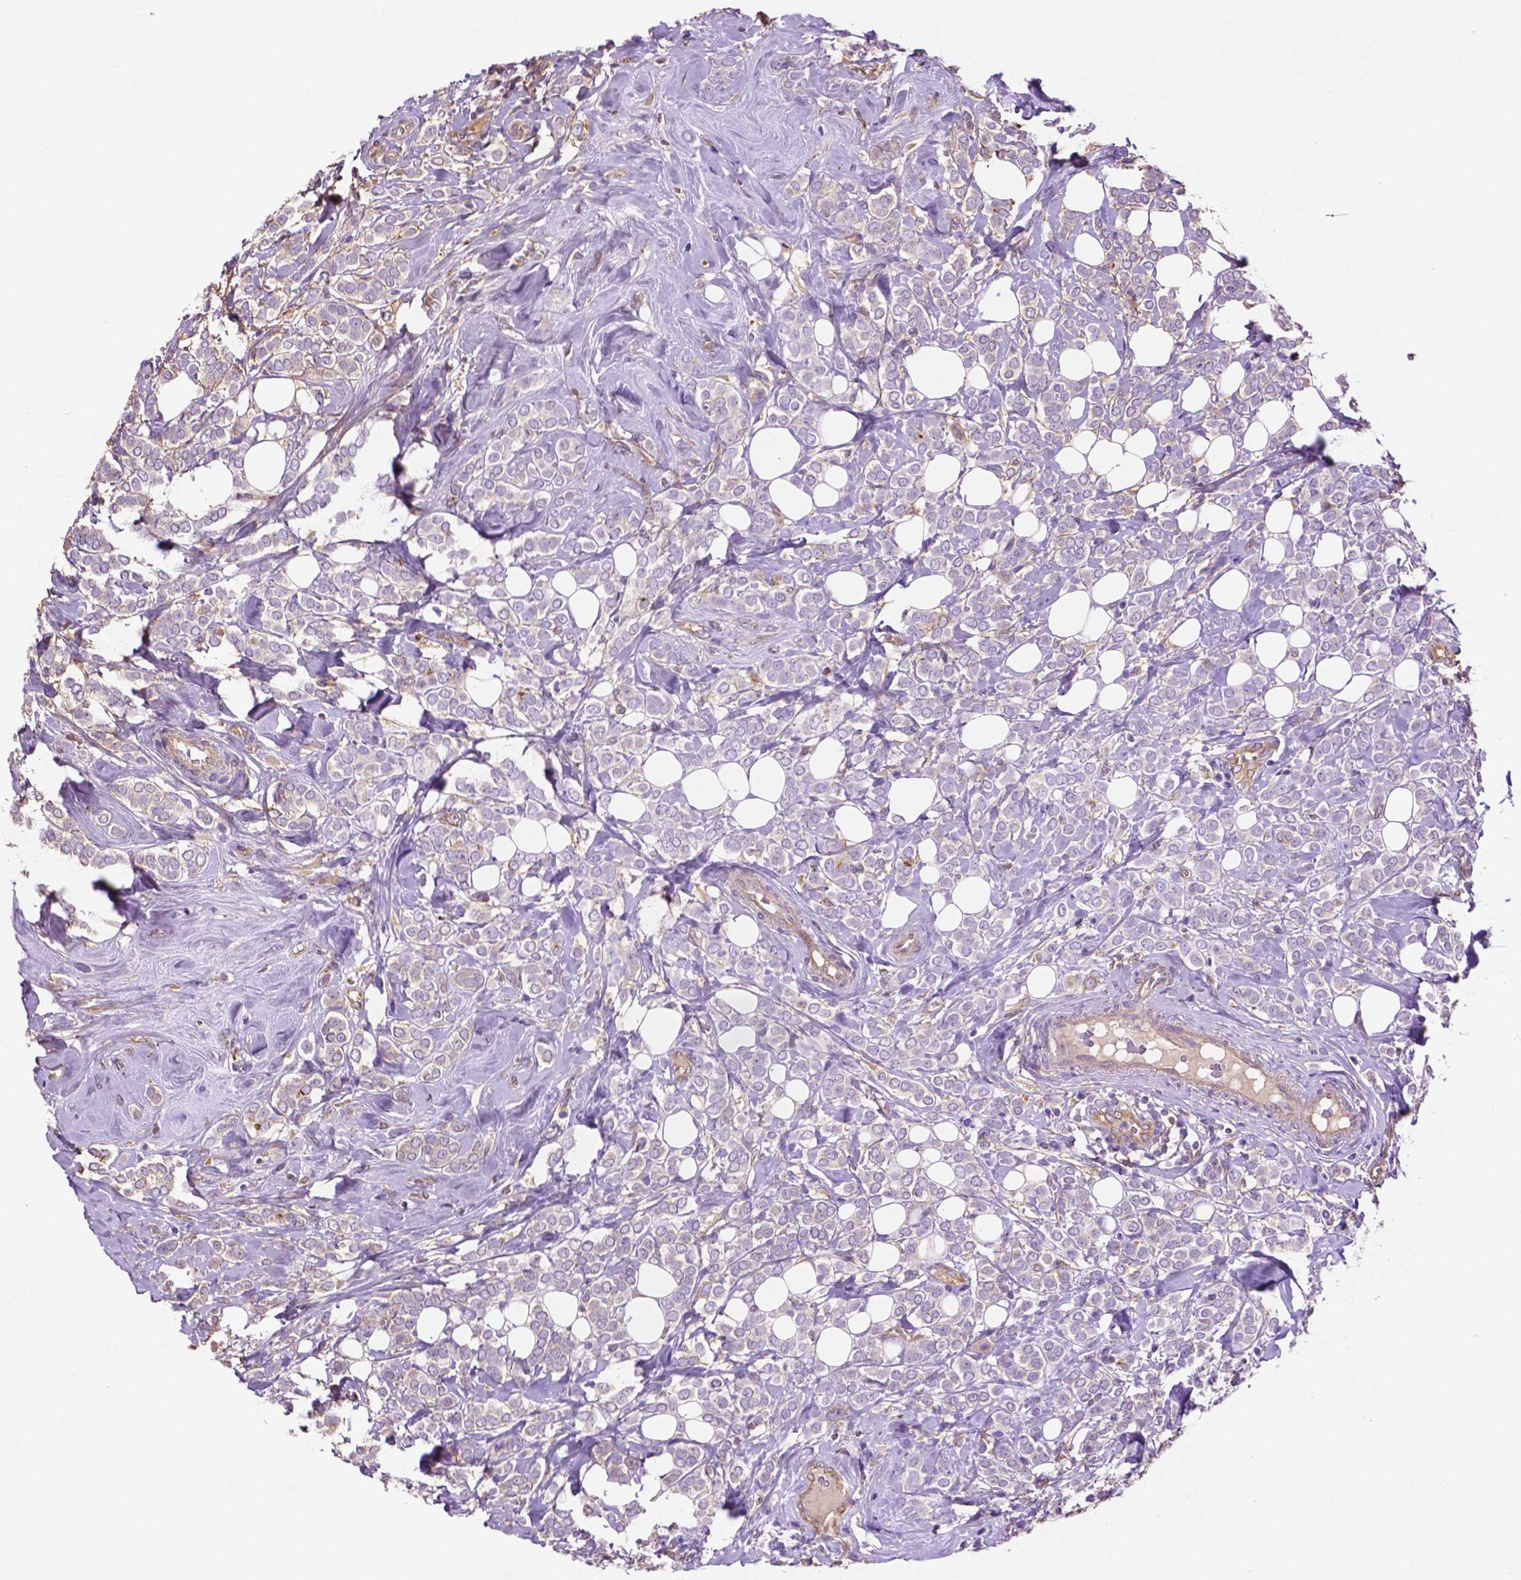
{"staining": {"intensity": "negative", "quantity": "none", "location": "none"}, "tissue": "breast cancer", "cell_type": "Tumor cells", "image_type": "cancer", "snomed": [{"axis": "morphology", "description": "Lobular carcinoma"}, {"axis": "topography", "description": "Breast"}], "caption": "DAB immunohistochemical staining of breast cancer (lobular carcinoma) demonstrates no significant positivity in tumor cells.", "gene": "GDPD5", "patient": {"sex": "female", "age": 49}}